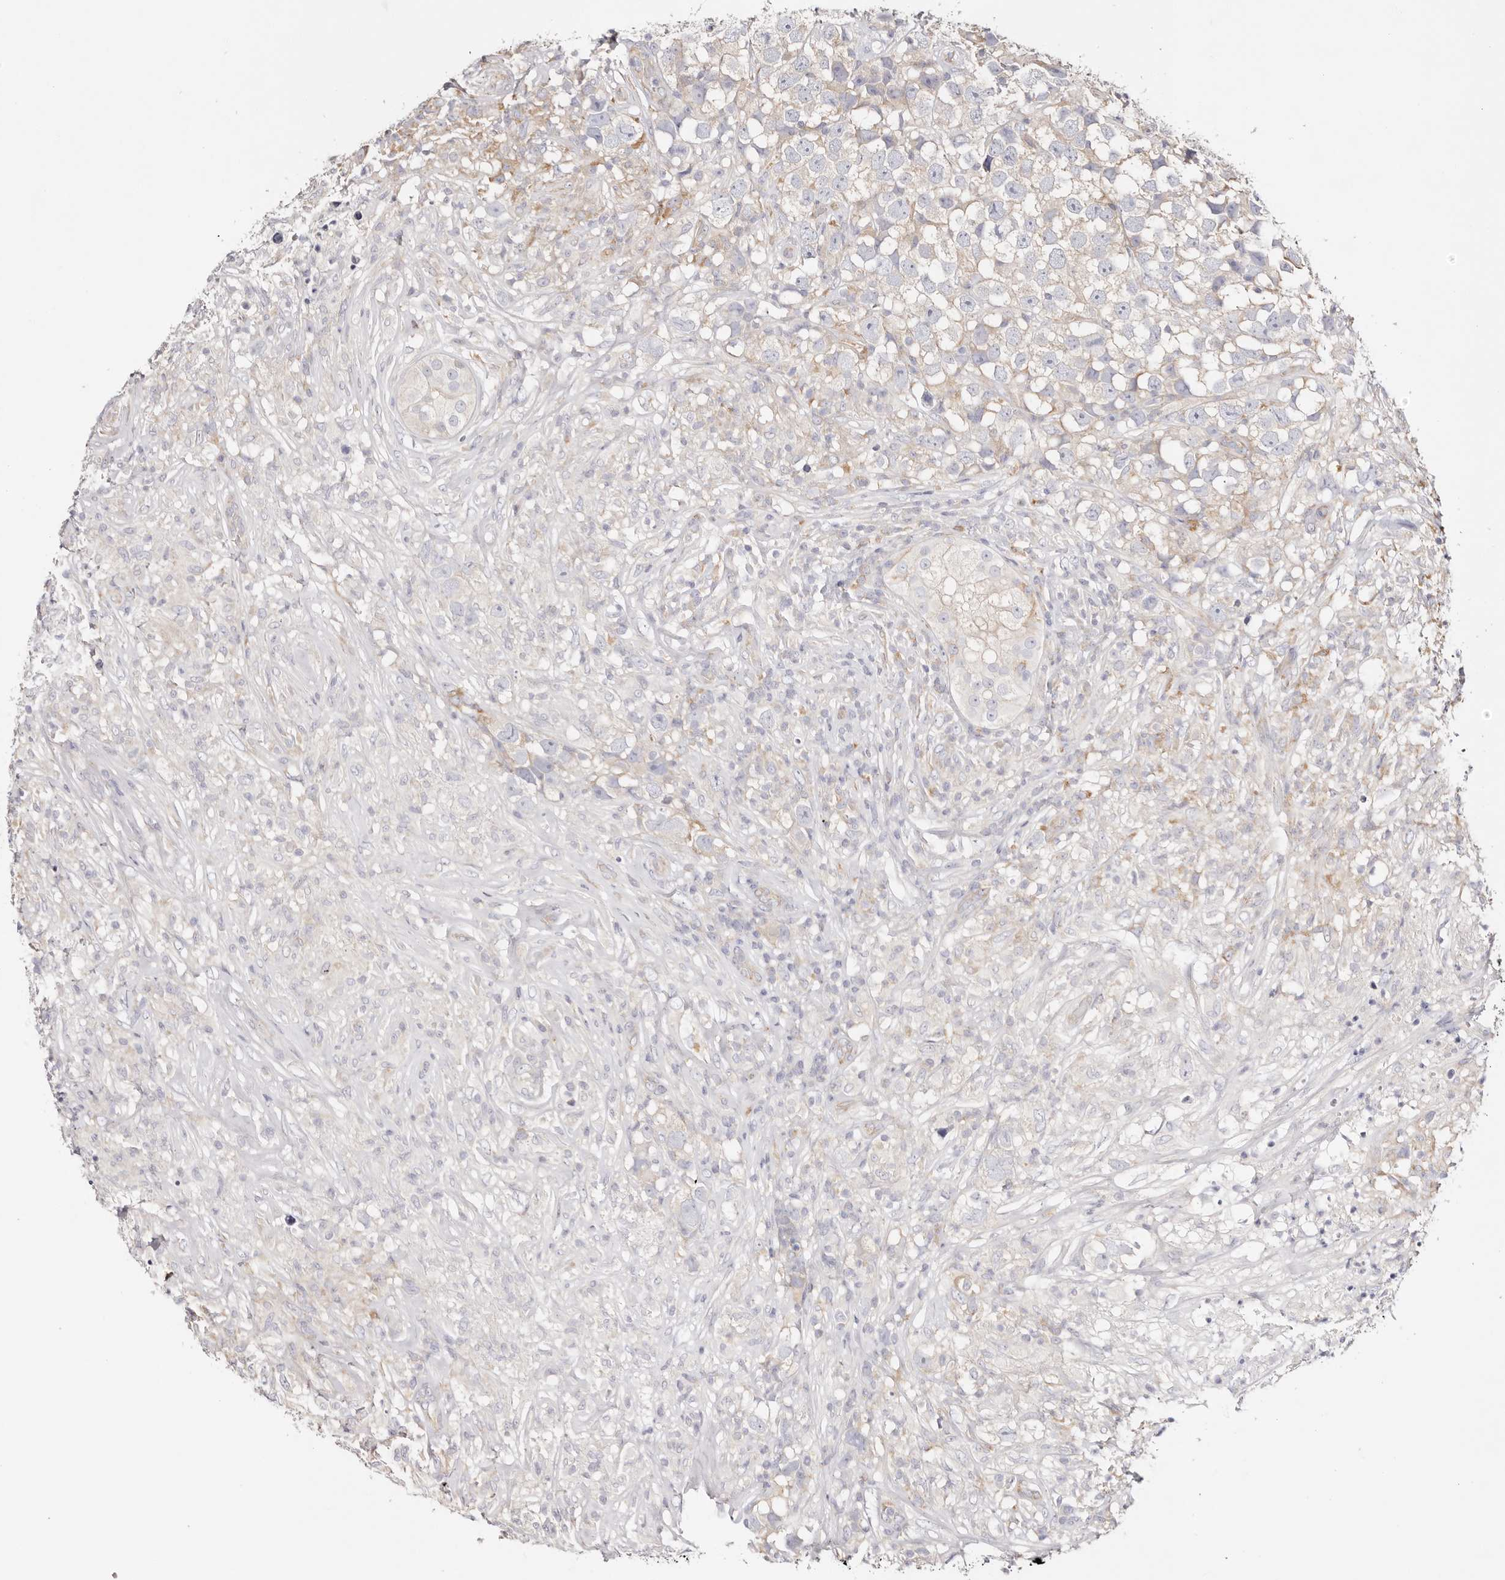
{"staining": {"intensity": "negative", "quantity": "none", "location": "none"}, "tissue": "testis cancer", "cell_type": "Tumor cells", "image_type": "cancer", "snomed": [{"axis": "morphology", "description": "Seminoma, NOS"}, {"axis": "topography", "description": "Testis"}], "caption": "A photomicrograph of human testis seminoma is negative for staining in tumor cells.", "gene": "GNA13", "patient": {"sex": "male", "age": 49}}